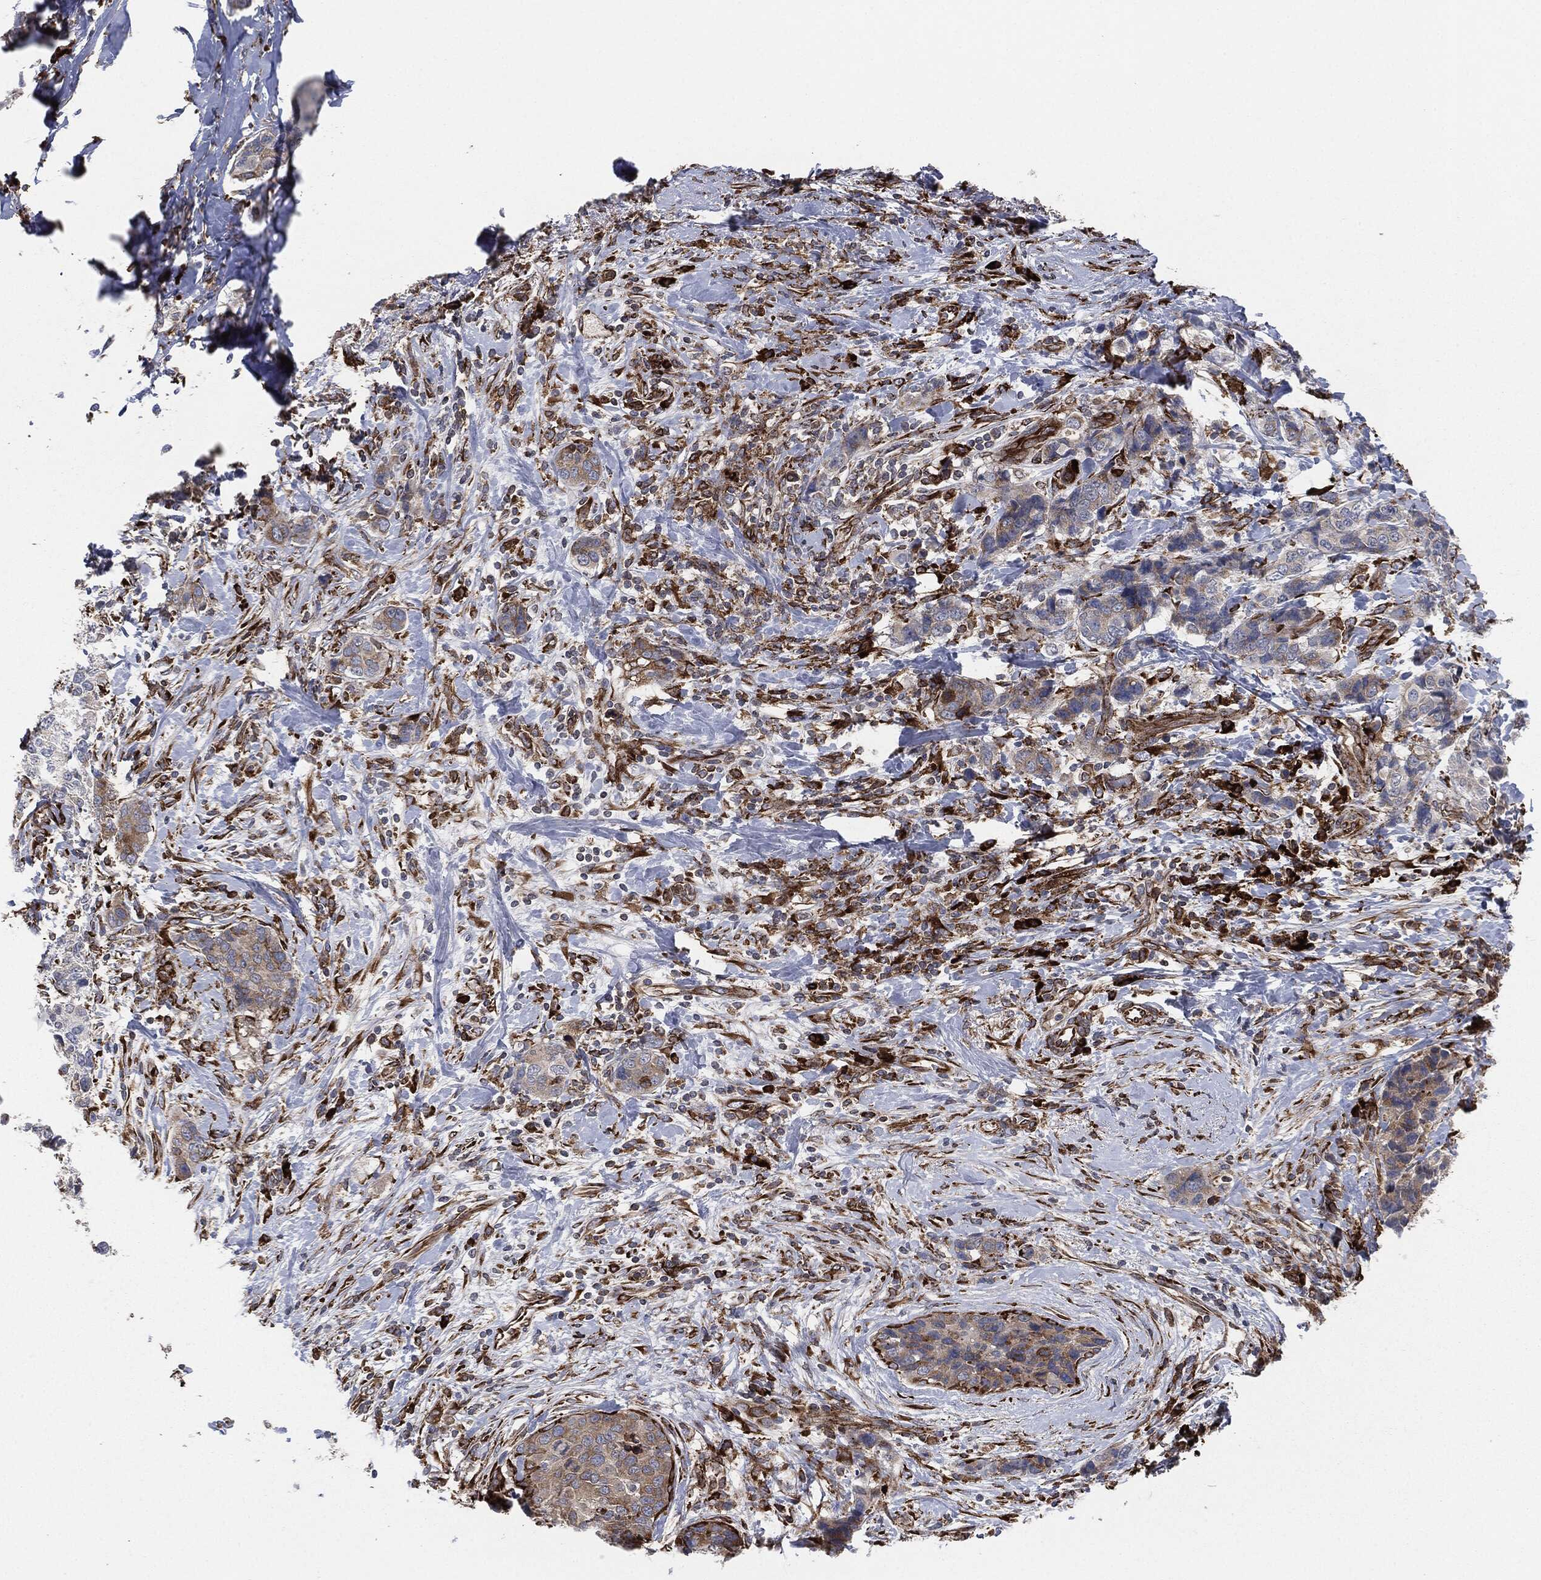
{"staining": {"intensity": "weak", "quantity": "<25%", "location": "cytoplasmic/membranous"}, "tissue": "breast cancer", "cell_type": "Tumor cells", "image_type": "cancer", "snomed": [{"axis": "morphology", "description": "Lobular carcinoma"}, {"axis": "topography", "description": "Breast"}], "caption": "DAB (3,3'-diaminobenzidine) immunohistochemical staining of human breast cancer (lobular carcinoma) shows no significant expression in tumor cells.", "gene": "CALR", "patient": {"sex": "female", "age": 59}}